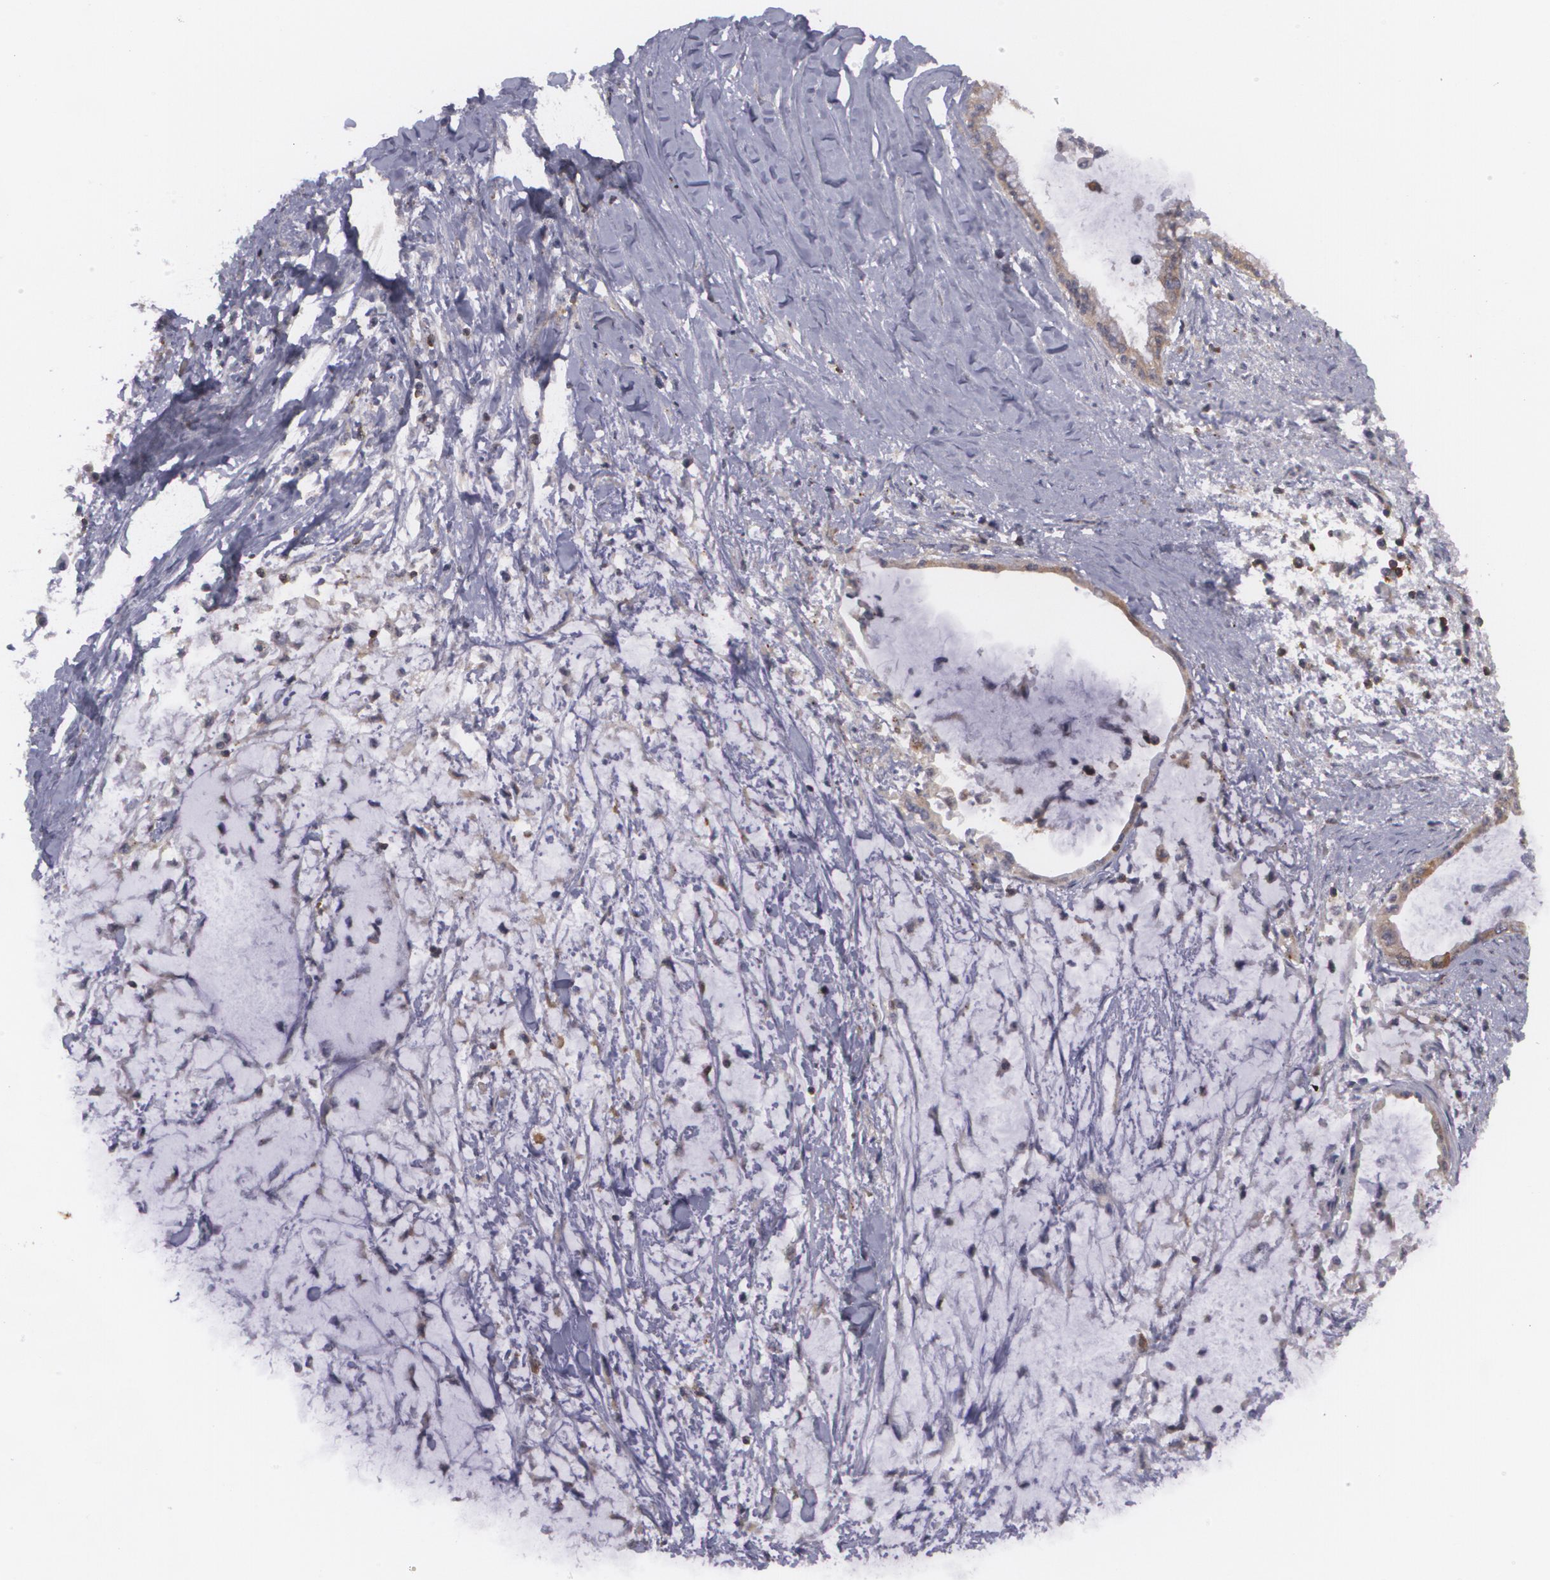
{"staining": {"intensity": "weak", "quantity": "<25%", "location": "cytoplasmic/membranous"}, "tissue": "pancreatic cancer", "cell_type": "Tumor cells", "image_type": "cancer", "snomed": [{"axis": "morphology", "description": "Adenocarcinoma, NOS"}, {"axis": "topography", "description": "Pancreas"}], "caption": "The image reveals no staining of tumor cells in pancreatic cancer (adenocarcinoma).", "gene": "BIN1", "patient": {"sex": "female", "age": 64}}